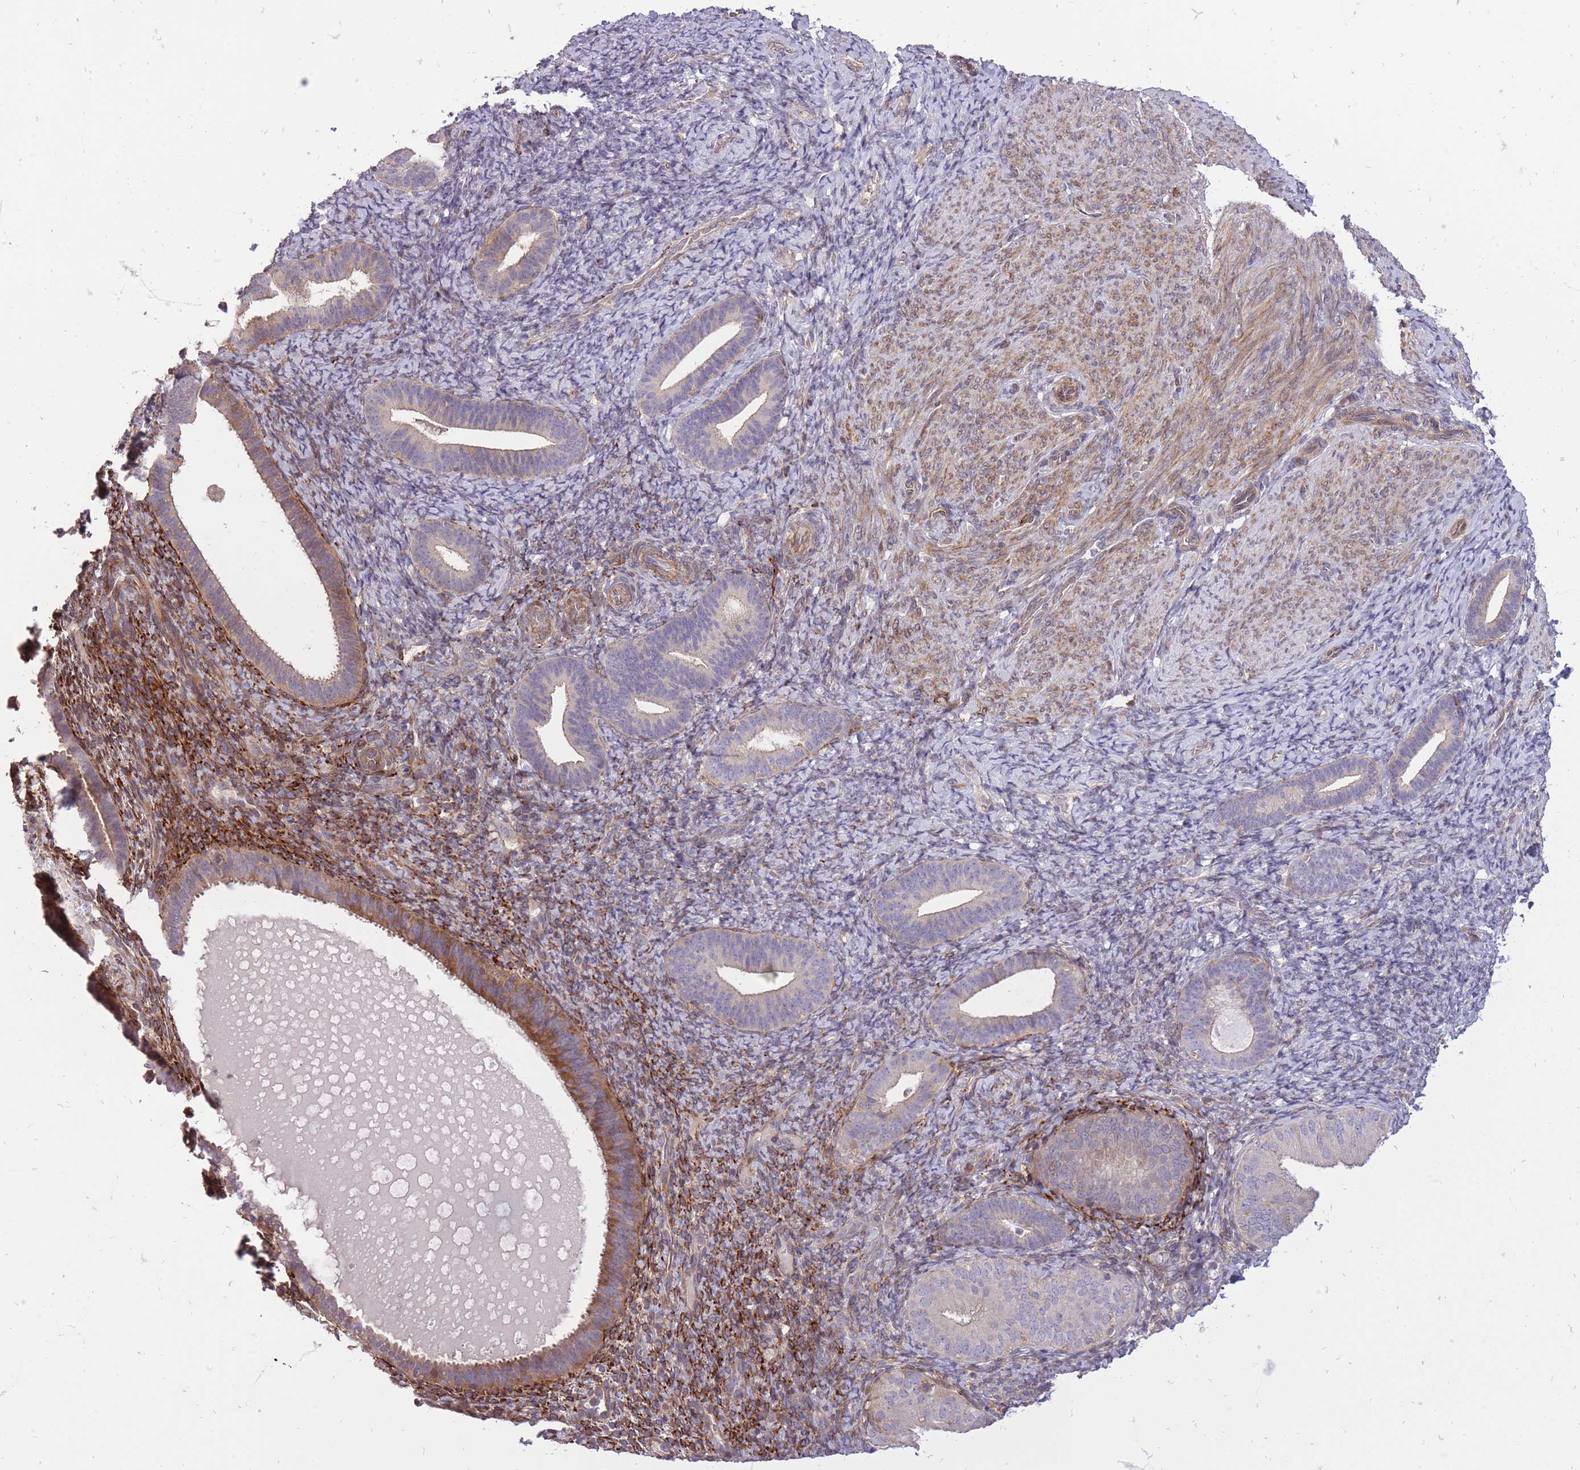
{"staining": {"intensity": "weak", "quantity": "25%-75%", "location": "cytoplasmic/membranous"}, "tissue": "endometrium", "cell_type": "Cells in endometrial stroma", "image_type": "normal", "snomed": [{"axis": "morphology", "description": "Normal tissue, NOS"}, {"axis": "topography", "description": "Endometrium"}], "caption": "Protein analysis of unremarkable endometrium displays weak cytoplasmic/membranous expression in approximately 25%-75% of cells in endometrial stroma. (DAB (3,3'-diaminobenzidine) IHC with brightfield microscopy, high magnification).", "gene": "TET3", "patient": {"sex": "female", "age": 65}}